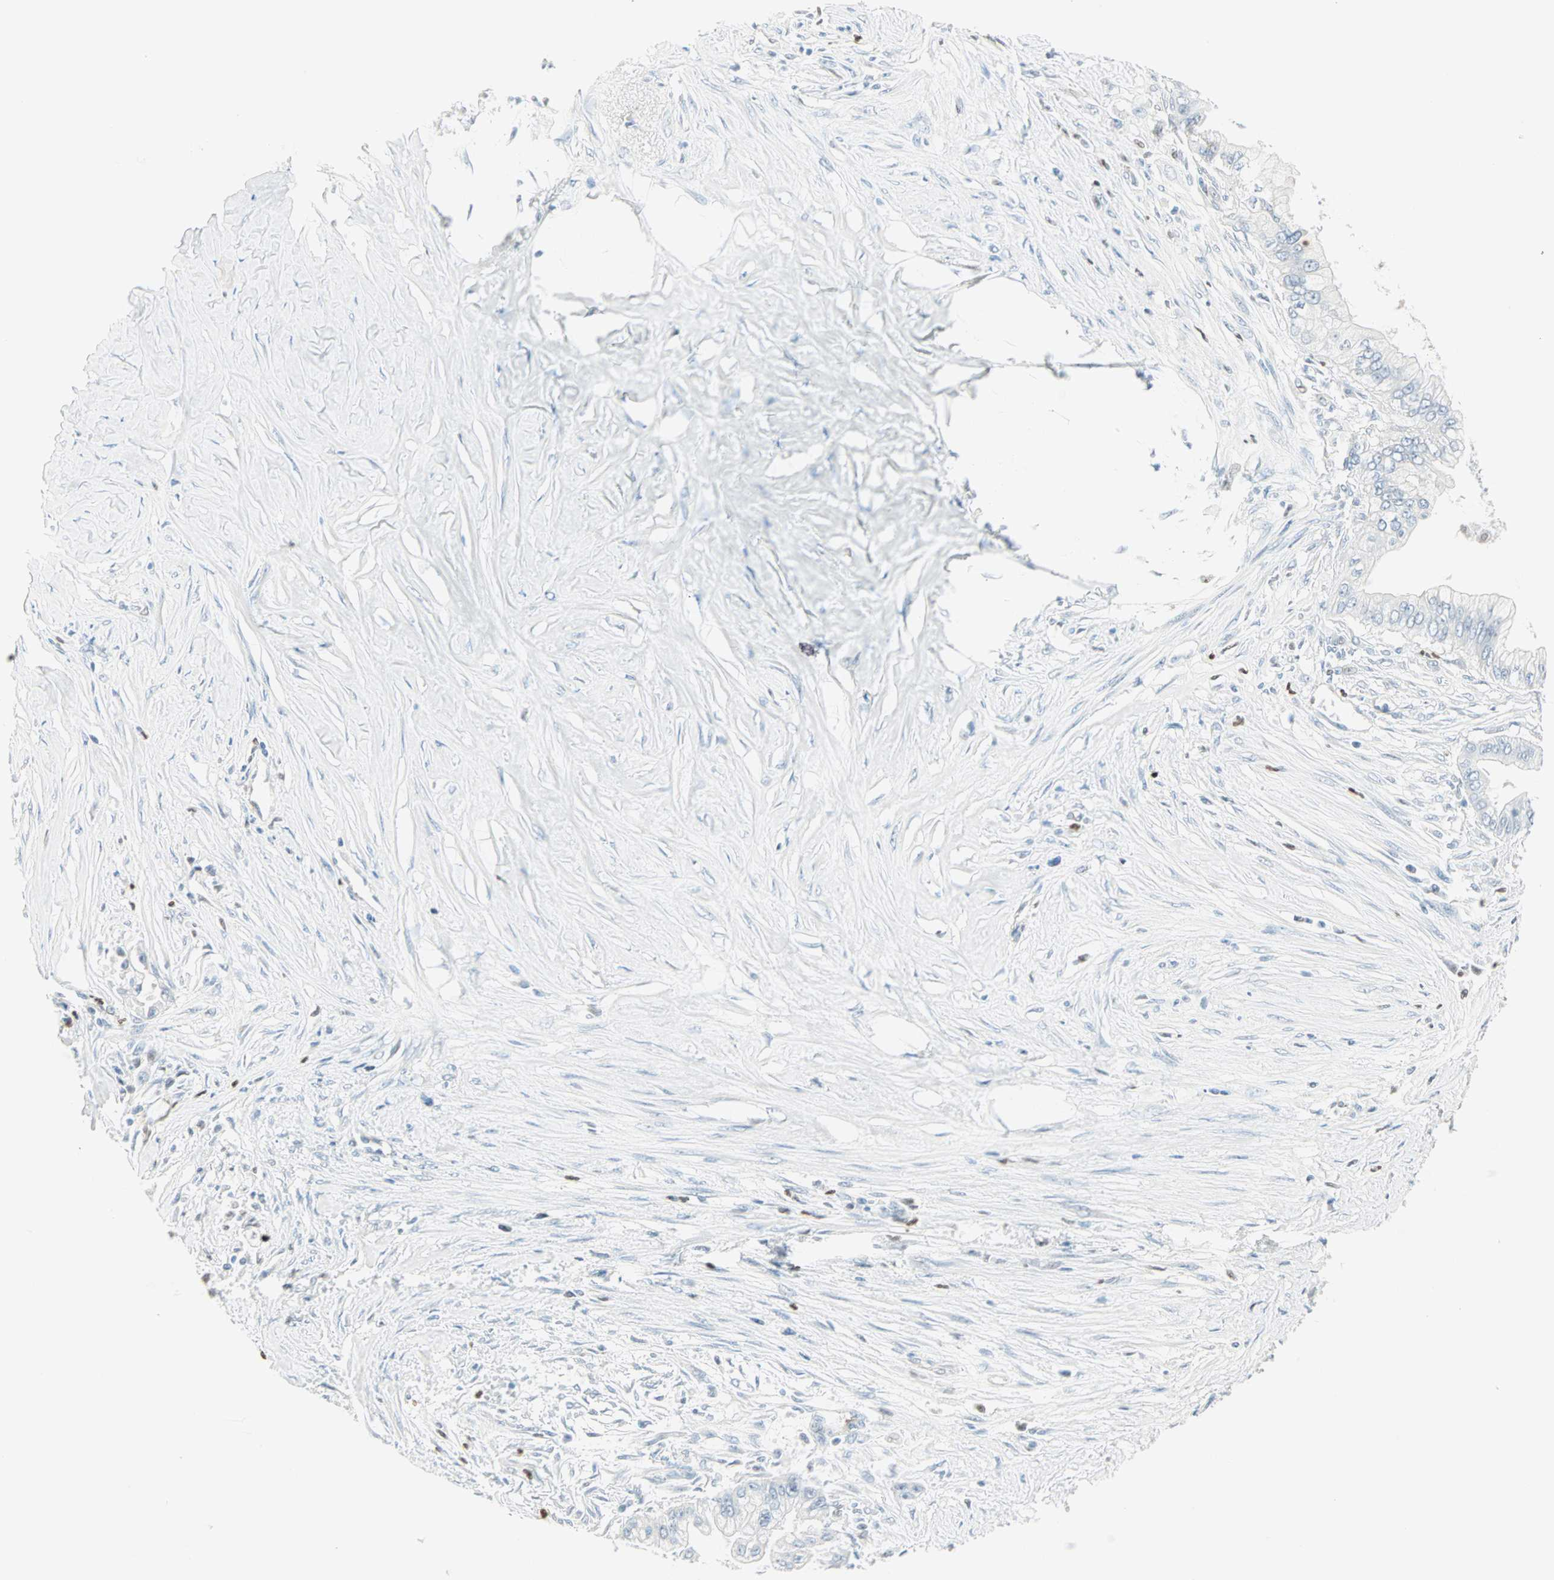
{"staining": {"intensity": "negative", "quantity": "none", "location": "none"}, "tissue": "pancreatic cancer", "cell_type": "Tumor cells", "image_type": "cancer", "snomed": [{"axis": "morphology", "description": "Adenocarcinoma, NOS"}, {"axis": "topography", "description": "Pancreas"}], "caption": "High power microscopy image of an immunohistochemistry (IHC) photomicrograph of pancreatic adenocarcinoma, revealing no significant expression in tumor cells.", "gene": "MLLT10", "patient": {"sex": "male", "age": 59}}